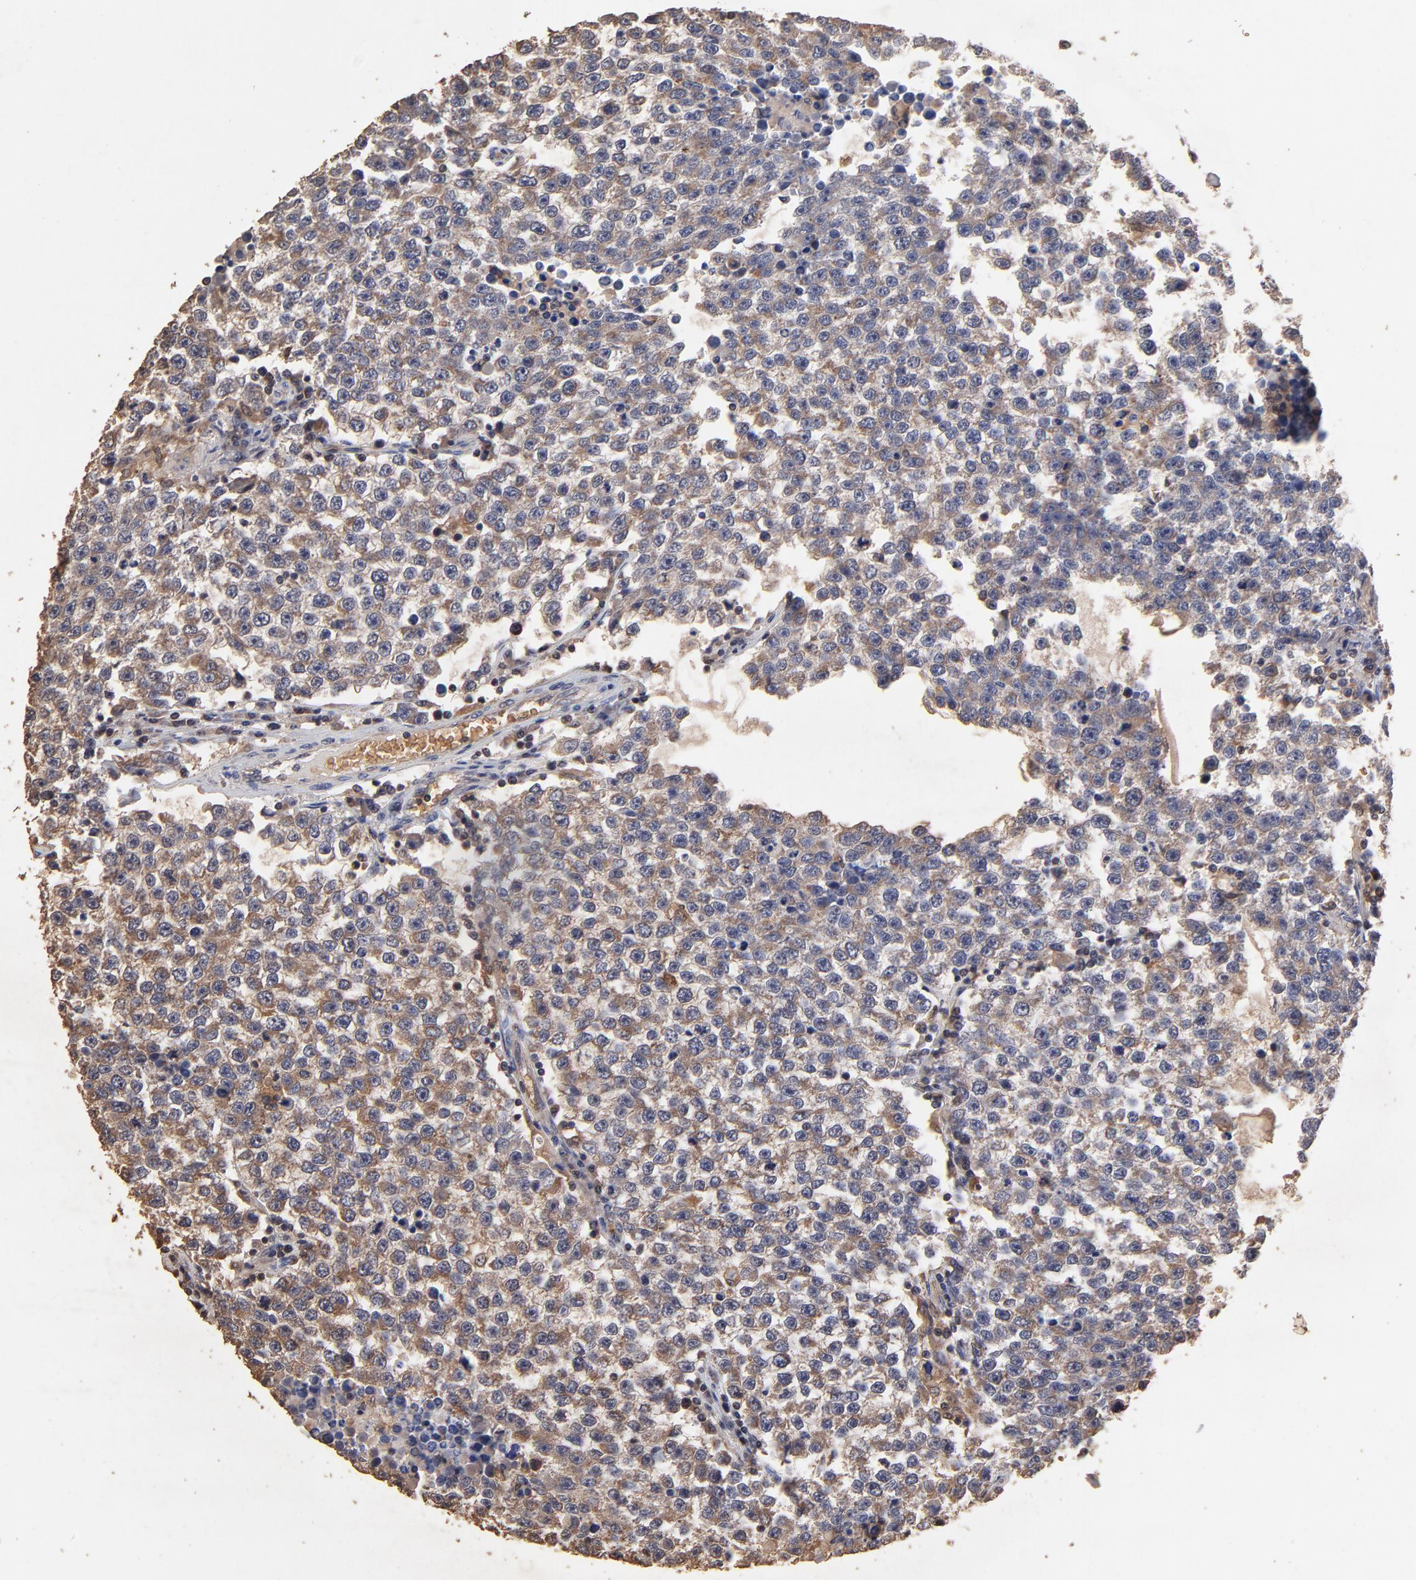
{"staining": {"intensity": "weak", "quantity": ">75%", "location": "cytoplasmic/membranous"}, "tissue": "testis cancer", "cell_type": "Tumor cells", "image_type": "cancer", "snomed": [{"axis": "morphology", "description": "Seminoma, NOS"}, {"axis": "topography", "description": "Testis"}], "caption": "Protein expression analysis of human testis cancer (seminoma) reveals weak cytoplasmic/membranous staining in about >75% of tumor cells.", "gene": "CASP1", "patient": {"sex": "male", "age": 36}}